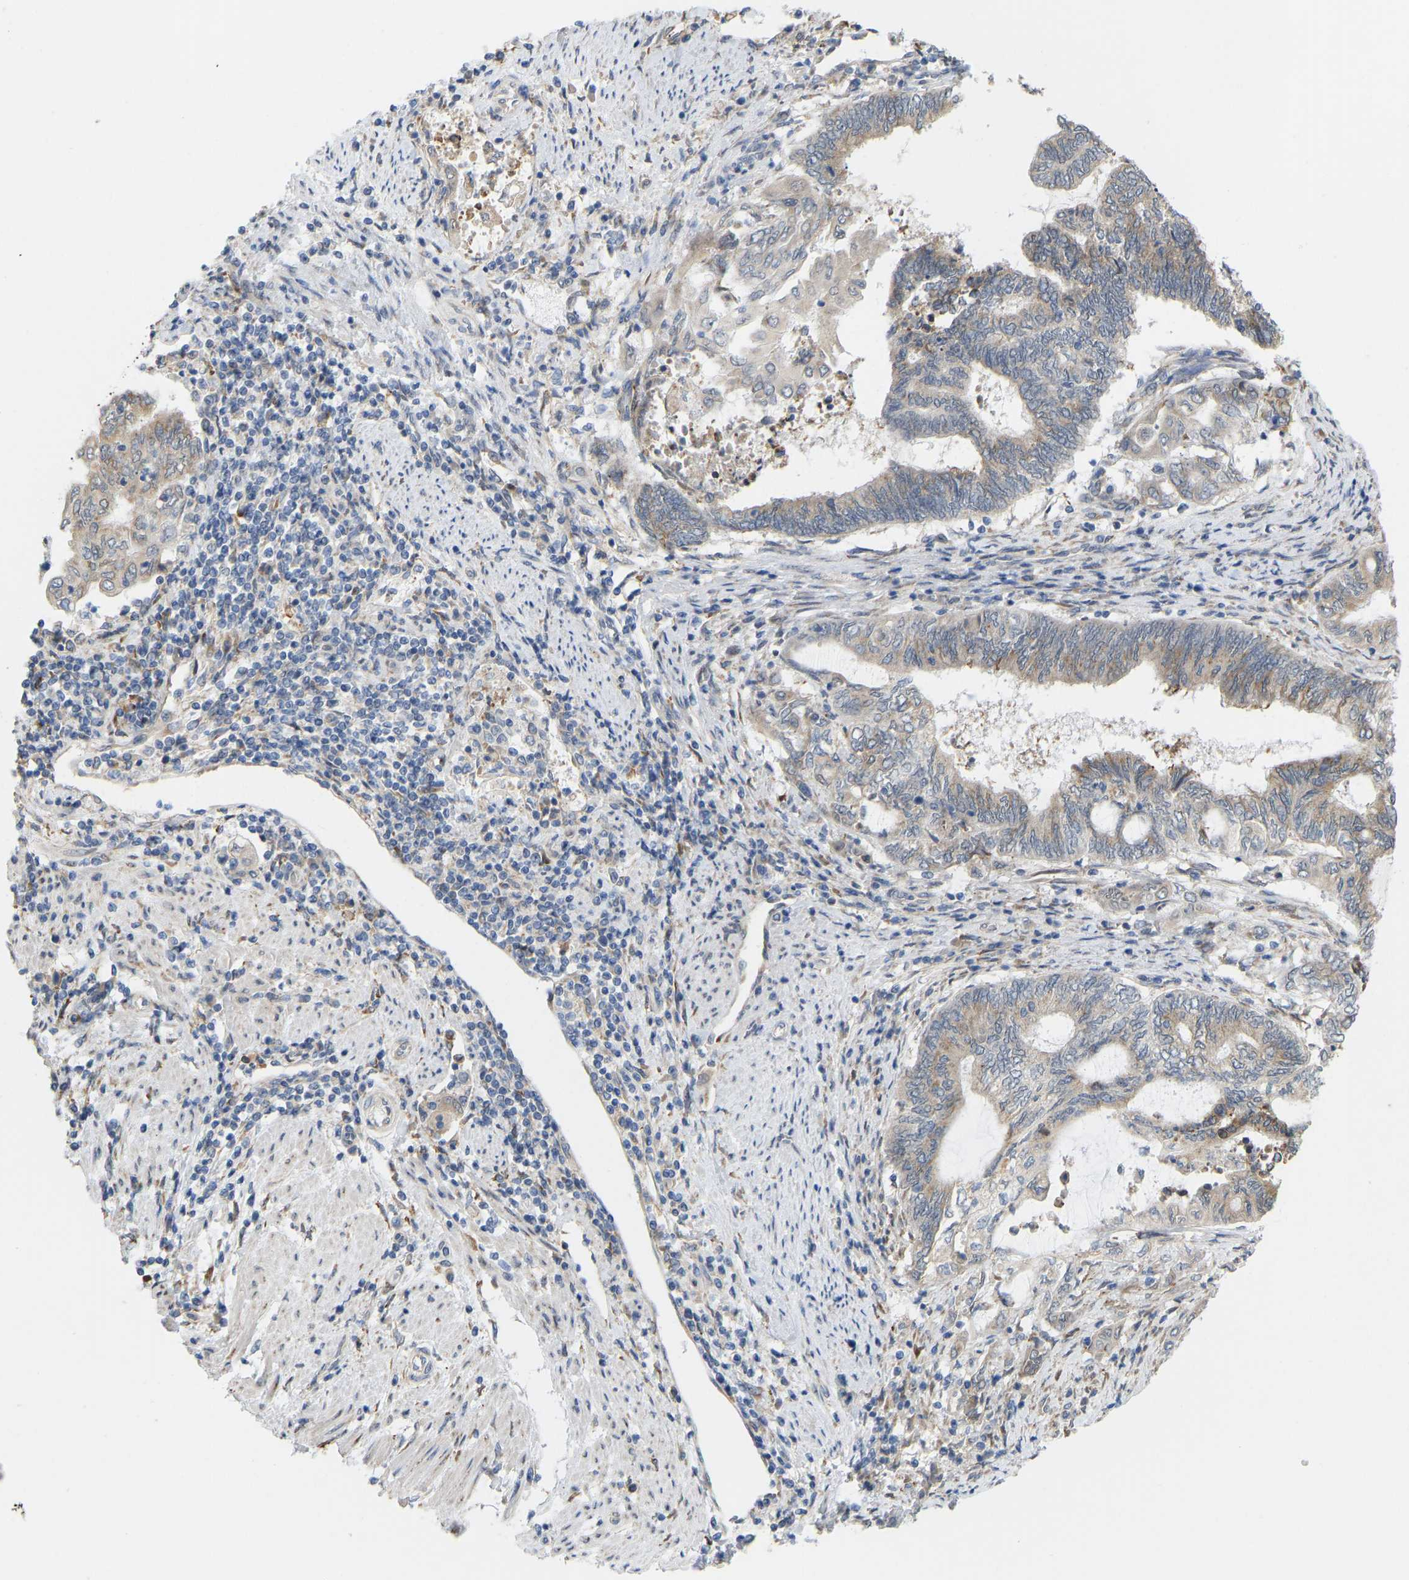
{"staining": {"intensity": "weak", "quantity": "<25%", "location": "cytoplasmic/membranous"}, "tissue": "endometrial cancer", "cell_type": "Tumor cells", "image_type": "cancer", "snomed": [{"axis": "morphology", "description": "Adenocarcinoma, NOS"}, {"axis": "topography", "description": "Uterus"}, {"axis": "topography", "description": "Endometrium"}], "caption": "Endometrial cancer was stained to show a protein in brown. There is no significant expression in tumor cells. (DAB (3,3'-diaminobenzidine) immunohistochemistry (IHC) visualized using brightfield microscopy, high magnification).", "gene": "BEND3", "patient": {"sex": "female", "age": 70}}